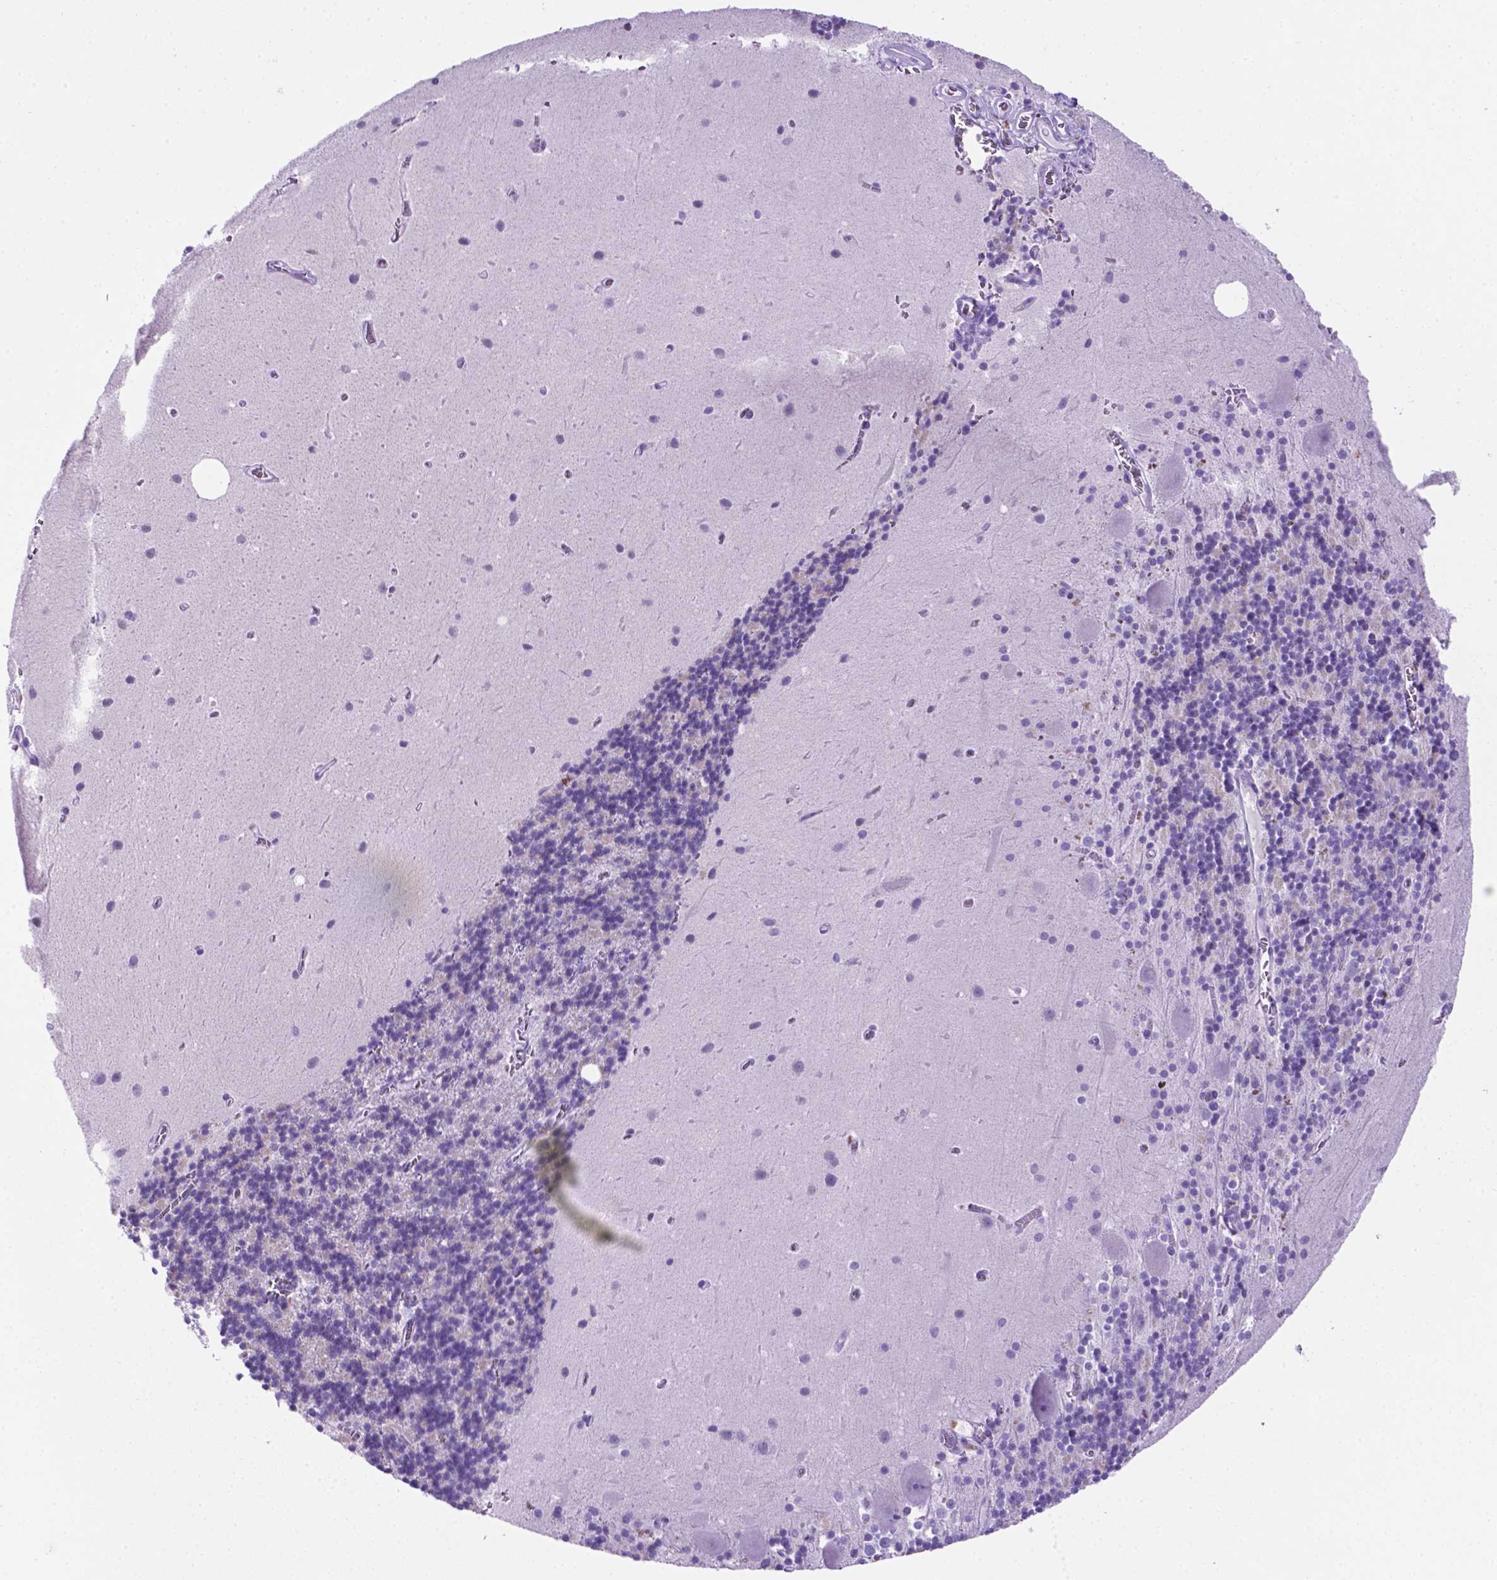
{"staining": {"intensity": "negative", "quantity": "none", "location": "none"}, "tissue": "cerebellum", "cell_type": "Cells in granular layer", "image_type": "normal", "snomed": [{"axis": "morphology", "description": "Normal tissue, NOS"}, {"axis": "topography", "description": "Cerebellum"}], "caption": "This is a photomicrograph of immunohistochemistry staining of normal cerebellum, which shows no positivity in cells in granular layer.", "gene": "C17orf107", "patient": {"sex": "male", "age": 70}}